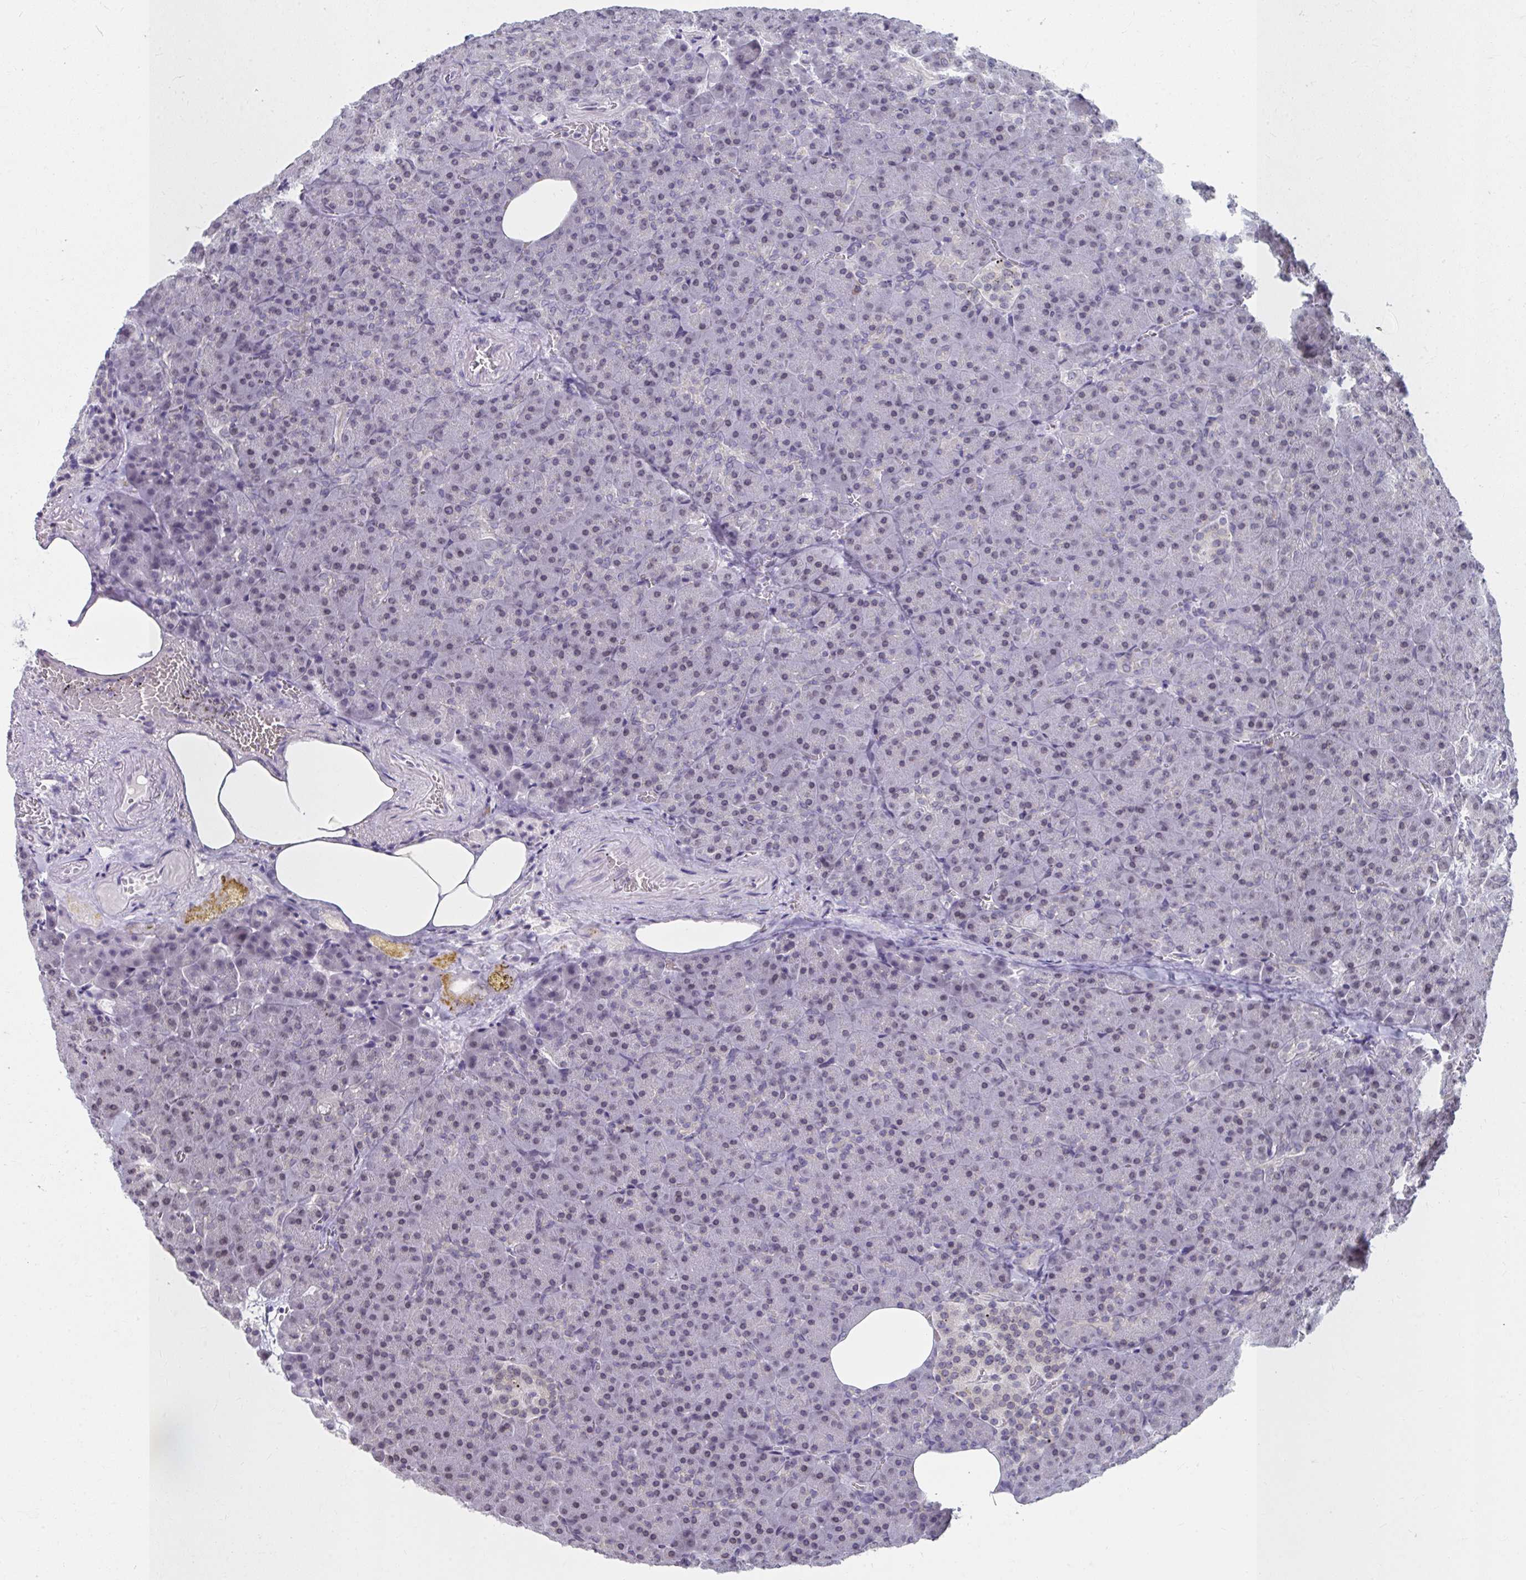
{"staining": {"intensity": "weak", "quantity": "25%-75%", "location": "nuclear"}, "tissue": "pancreas", "cell_type": "Exocrine glandular cells", "image_type": "normal", "snomed": [{"axis": "morphology", "description": "Normal tissue, NOS"}, {"axis": "topography", "description": "Pancreas"}], "caption": "IHC of unremarkable pancreas displays low levels of weak nuclear positivity in about 25%-75% of exocrine glandular cells.", "gene": "NUP133", "patient": {"sex": "female", "age": 74}}